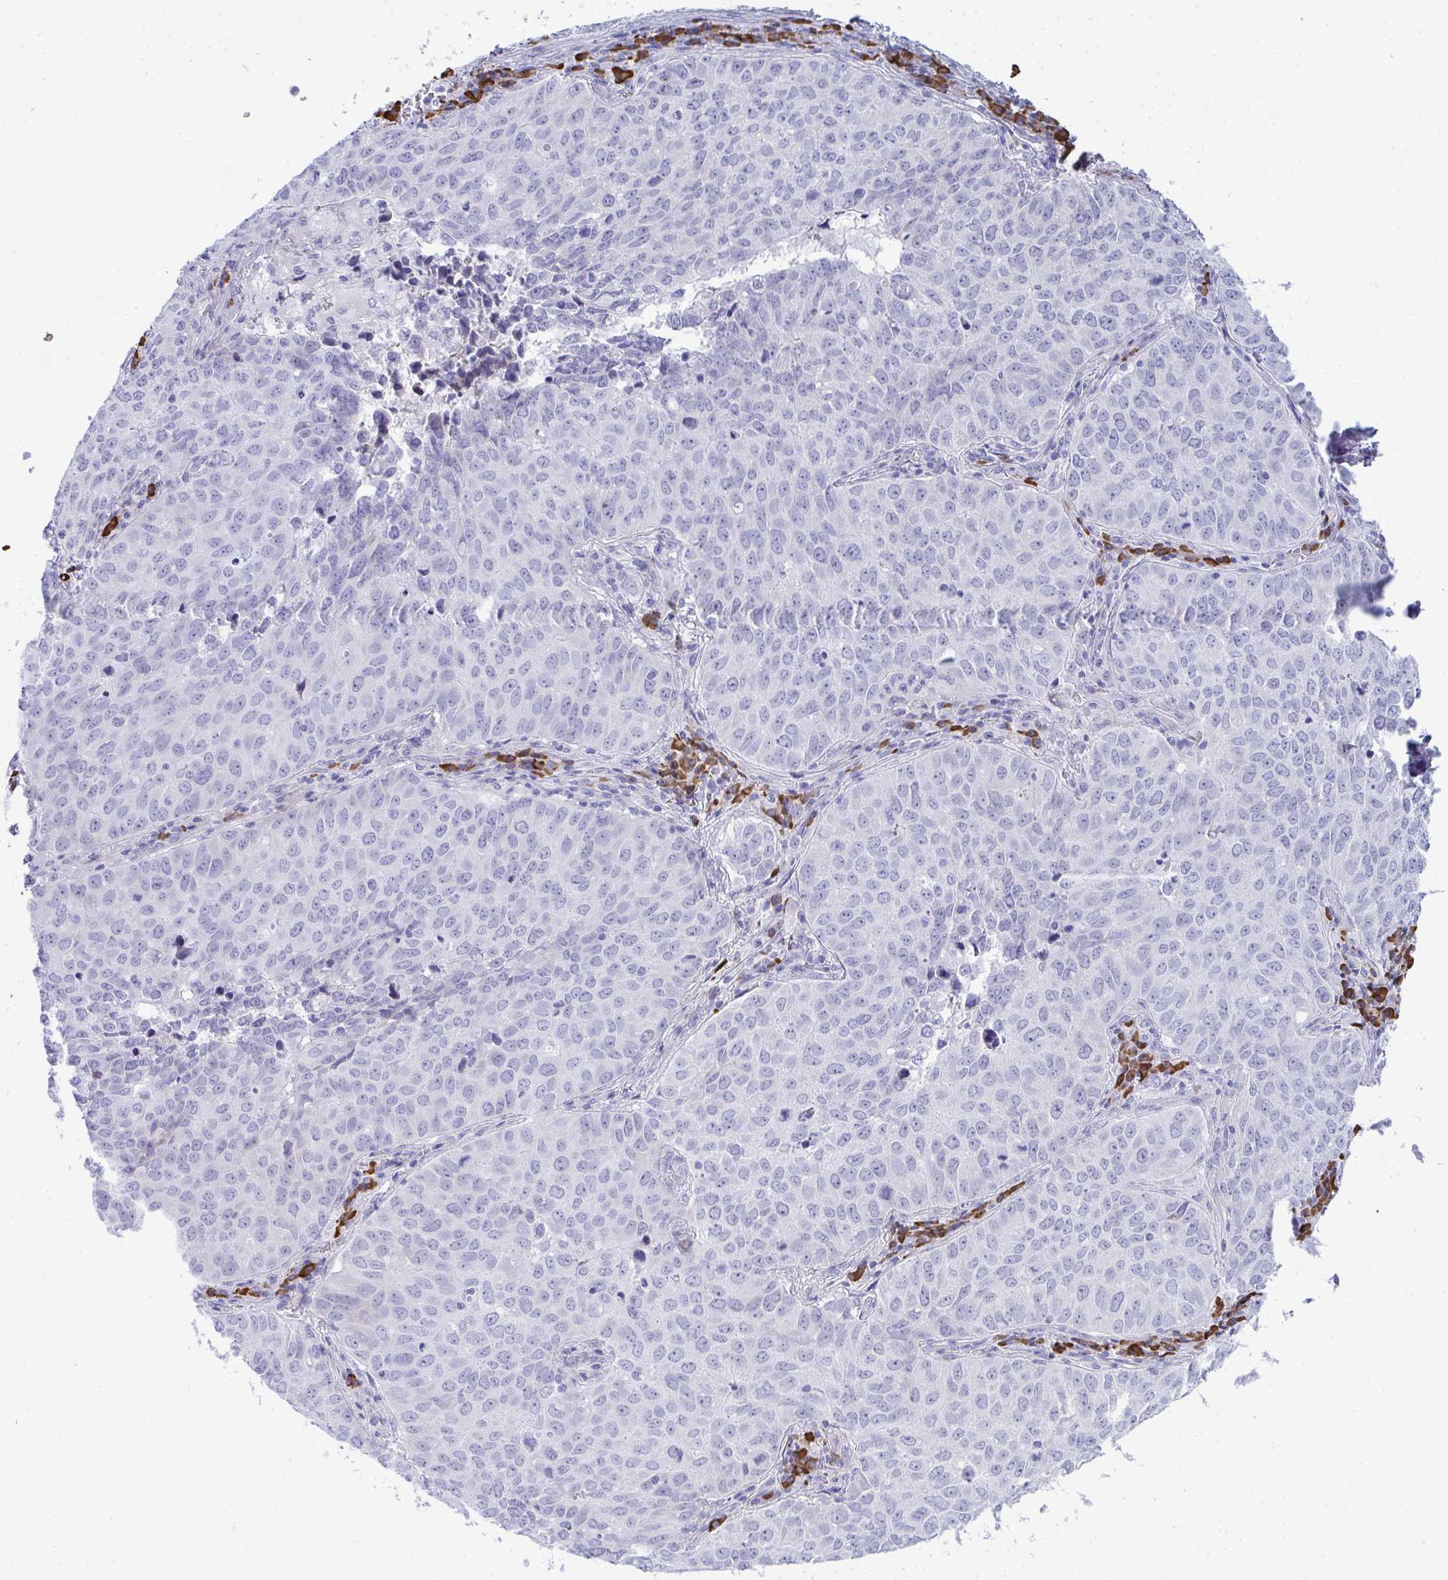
{"staining": {"intensity": "negative", "quantity": "none", "location": "none"}, "tissue": "lung cancer", "cell_type": "Tumor cells", "image_type": "cancer", "snomed": [{"axis": "morphology", "description": "Adenocarcinoma, NOS"}, {"axis": "topography", "description": "Lung"}], "caption": "High magnification brightfield microscopy of adenocarcinoma (lung) stained with DAB (3,3'-diaminobenzidine) (brown) and counterstained with hematoxylin (blue): tumor cells show no significant staining. (Brightfield microscopy of DAB (3,3'-diaminobenzidine) IHC at high magnification).", "gene": "PUS7L", "patient": {"sex": "female", "age": 50}}